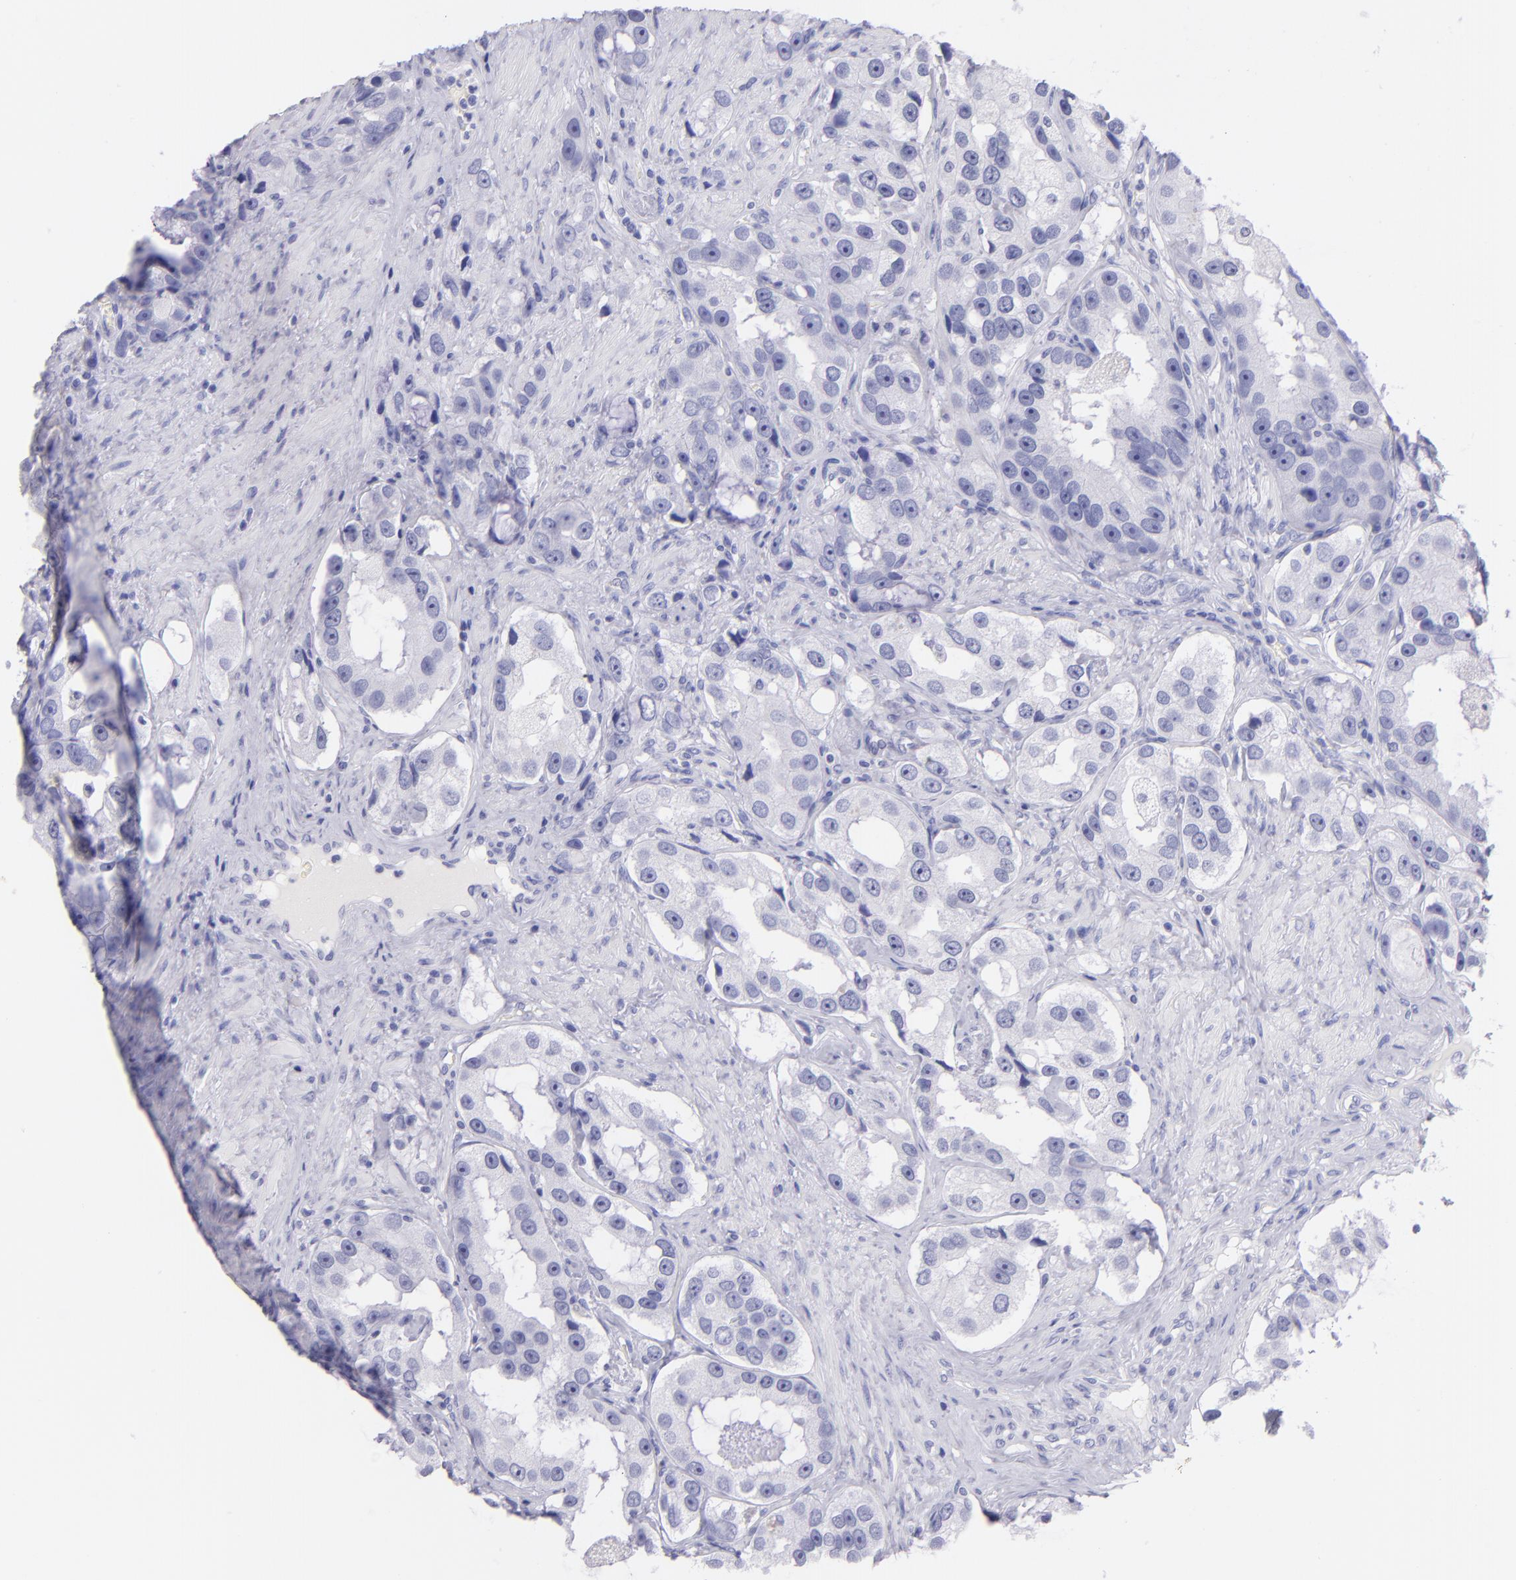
{"staining": {"intensity": "negative", "quantity": "none", "location": "none"}, "tissue": "prostate cancer", "cell_type": "Tumor cells", "image_type": "cancer", "snomed": [{"axis": "morphology", "description": "Adenocarcinoma, High grade"}, {"axis": "topography", "description": "Prostate"}], "caption": "This is a histopathology image of immunohistochemistry staining of prostate high-grade adenocarcinoma, which shows no expression in tumor cells. The staining is performed using DAB brown chromogen with nuclei counter-stained in using hematoxylin.", "gene": "CNP", "patient": {"sex": "male", "age": 63}}